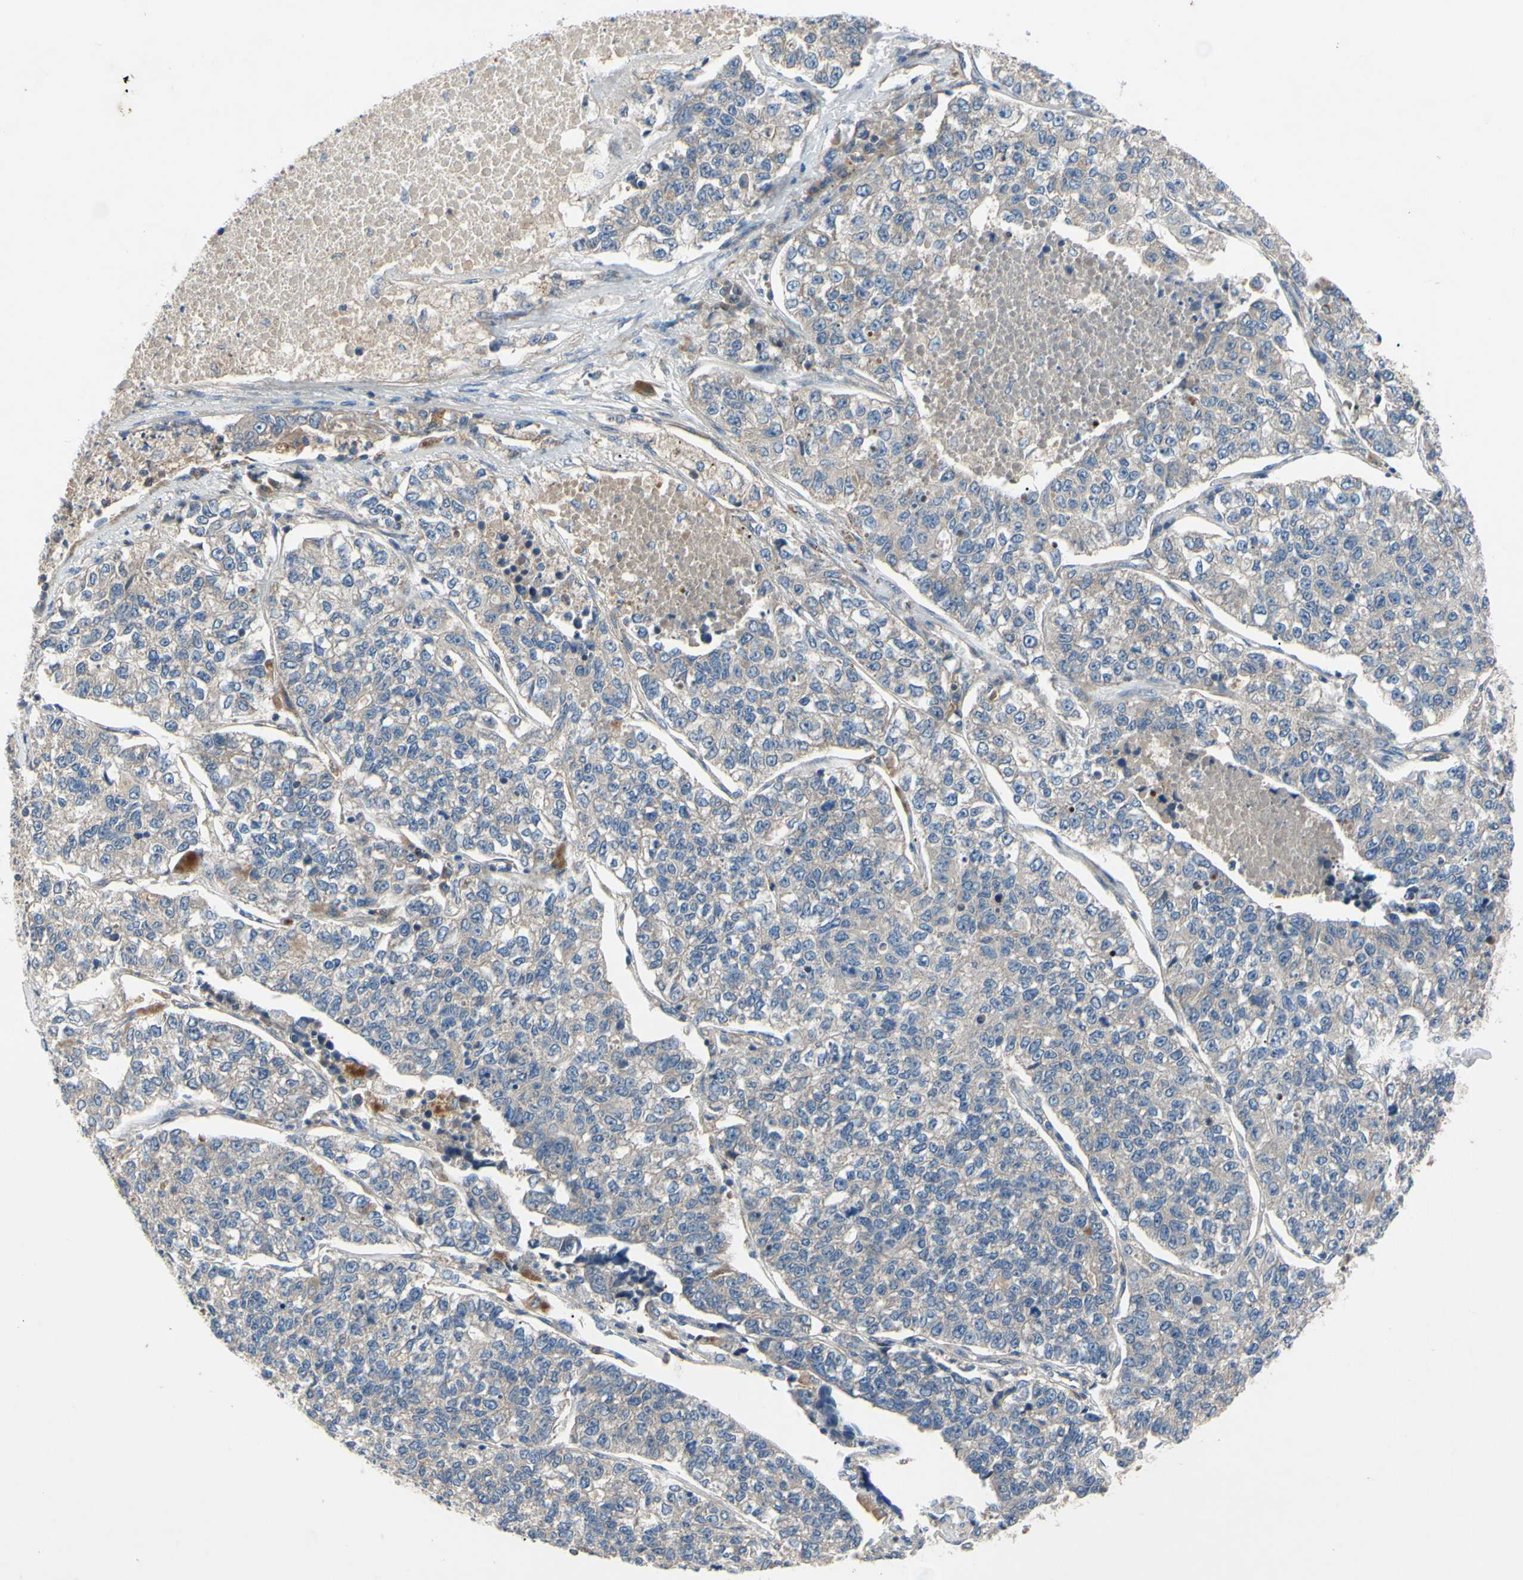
{"staining": {"intensity": "weak", "quantity": "<25%", "location": "cytoplasmic/membranous"}, "tissue": "lung cancer", "cell_type": "Tumor cells", "image_type": "cancer", "snomed": [{"axis": "morphology", "description": "Adenocarcinoma, NOS"}, {"axis": "topography", "description": "Lung"}], "caption": "Immunohistochemistry (IHC) histopathology image of lung adenocarcinoma stained for a protein (brown), which demonstrates no staining in tumor cells.", "gene": "HILPDA", "patient": {"sex": "male", "age": 49}}